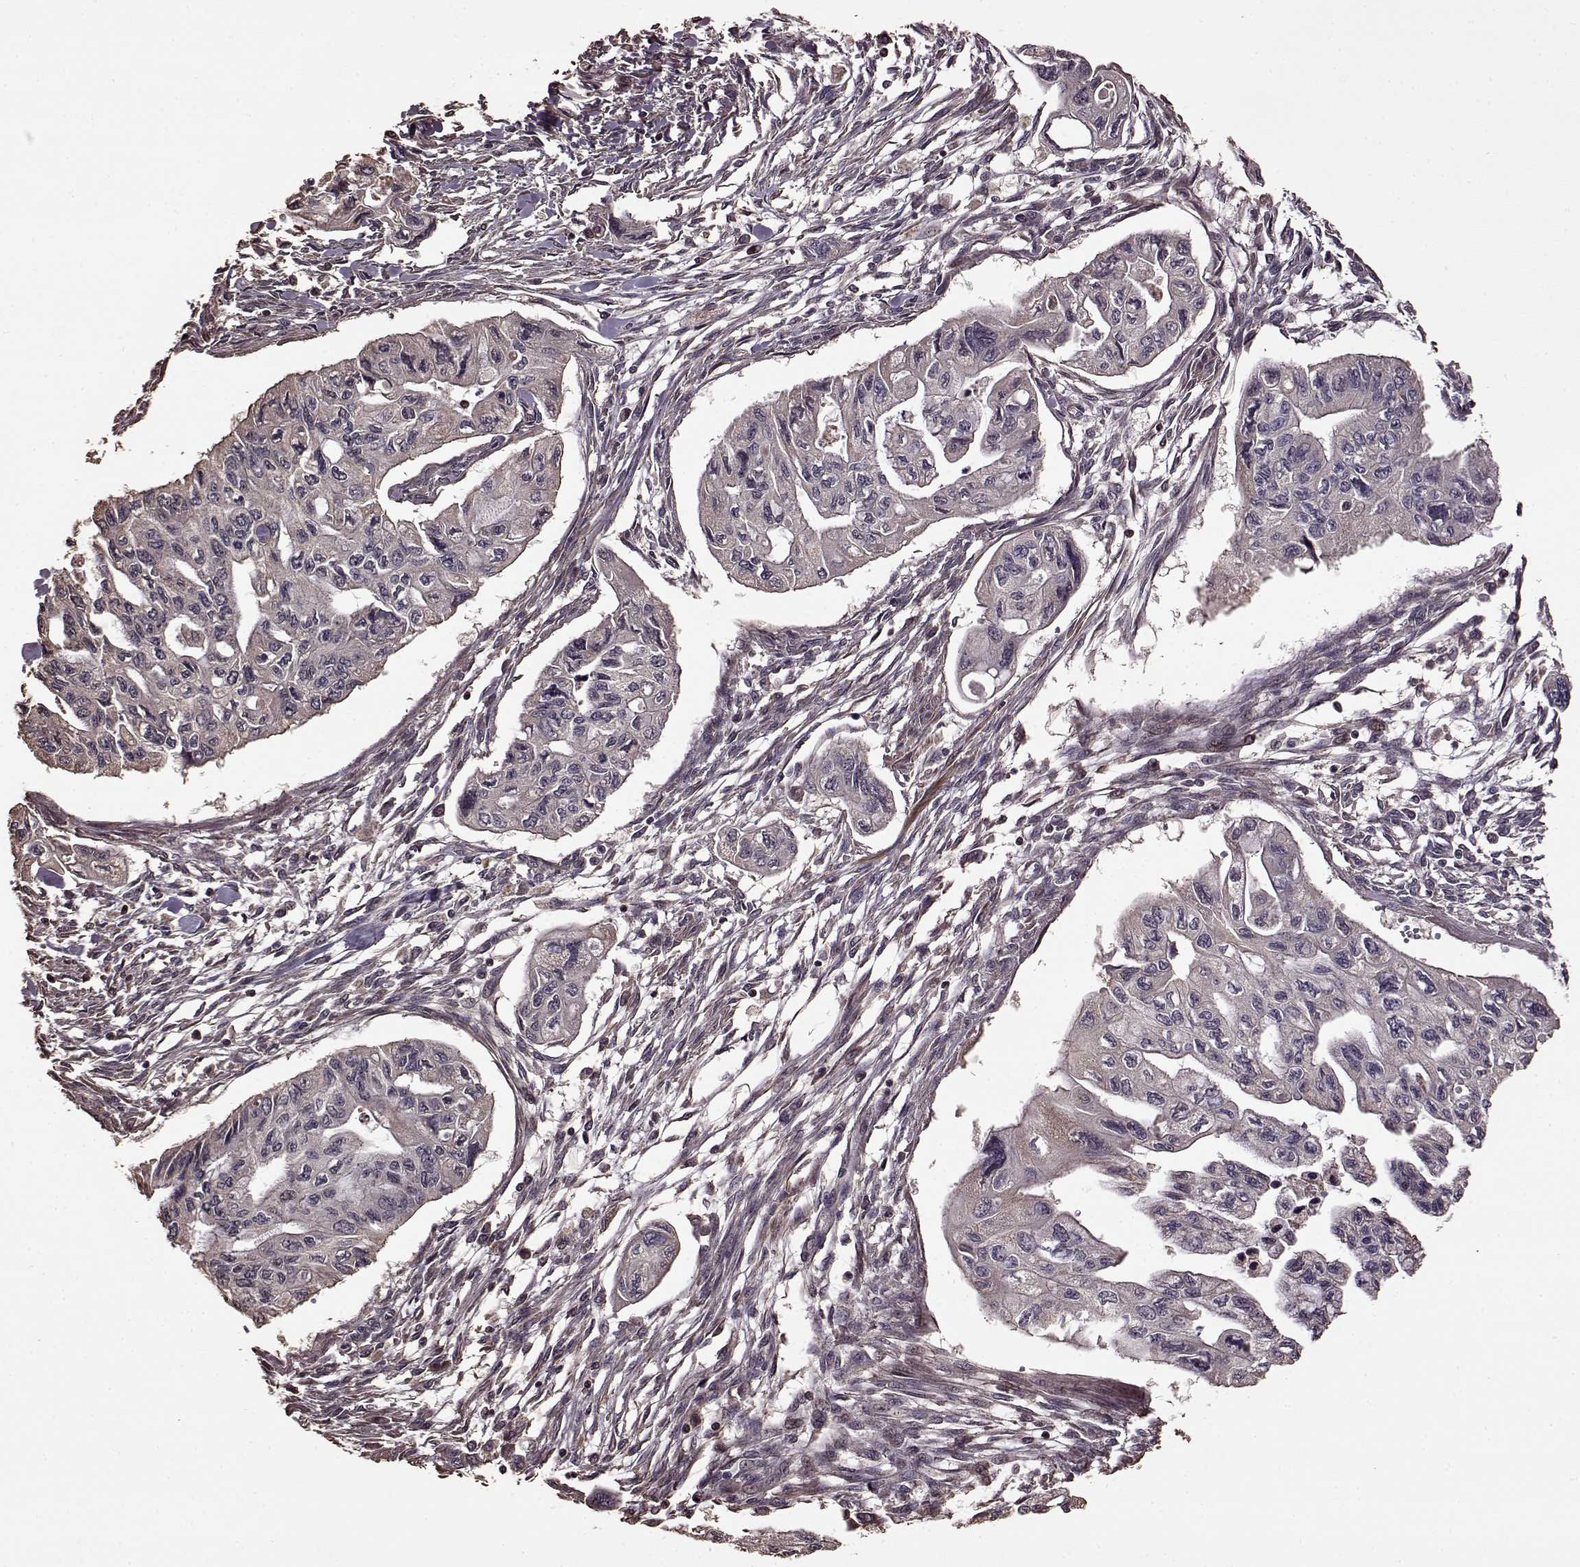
{"staining": {"intensity": "negative", "quantity": "none", "location": "none"}, "tissue": "pancreatic cancer", "cell_type": "Tumor cells", "image_type": "cancer", "snomed": [{"axis": "morphology", "description": "Adenocarcinoma, NOS"}, {"axis": "topography", "description": "Pancreas"}], "caption": "High power microscopy micrograph of an immunohistochemistry (IHC) micrograph of adenocarcinoma (pancreatic), revealing no significant staining in tumor cells.", "gene": "FBXW11", "patient": {"sex": "female", "age": 76}}